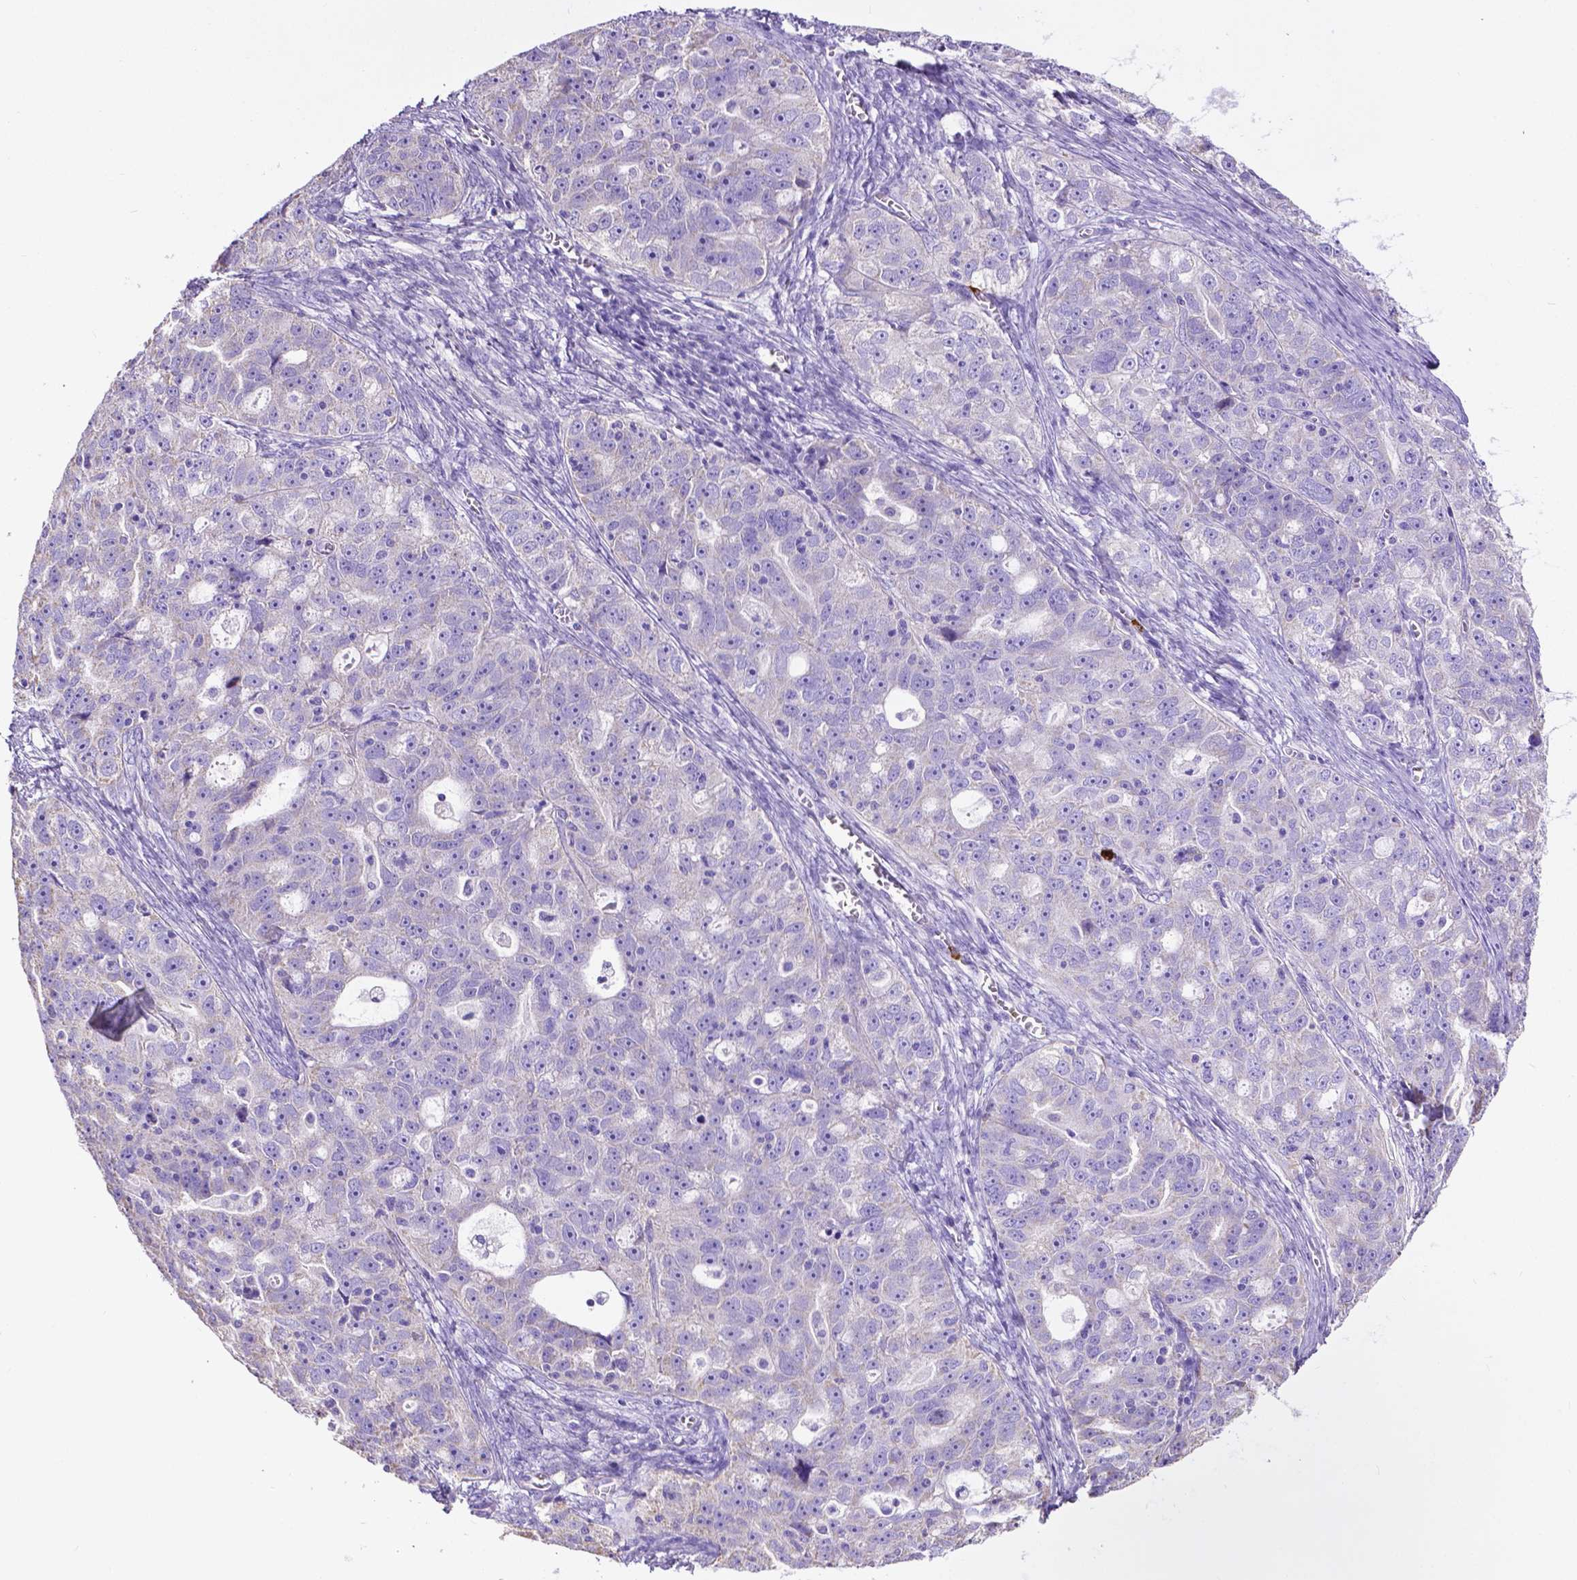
{"staining": {"intensity": "negative", "quantity": "none", "location": "none"}, "tissue": "ovarian cancer", "cell_type": "Tumor cells", "image_type": "cancer", "snomed": [{"axis": "morphology", "description": "Cystadenocarcinoma, serous, NOS"}, {"axis": "topography", "description": "Ovary"}], "caption": "This is a micrograph of immunohistochemistry staining of ovarian cancer, which shows no staining in tumor cells.", "gene": "MMP9", "patient": {"sex": "female", "age": 51}}